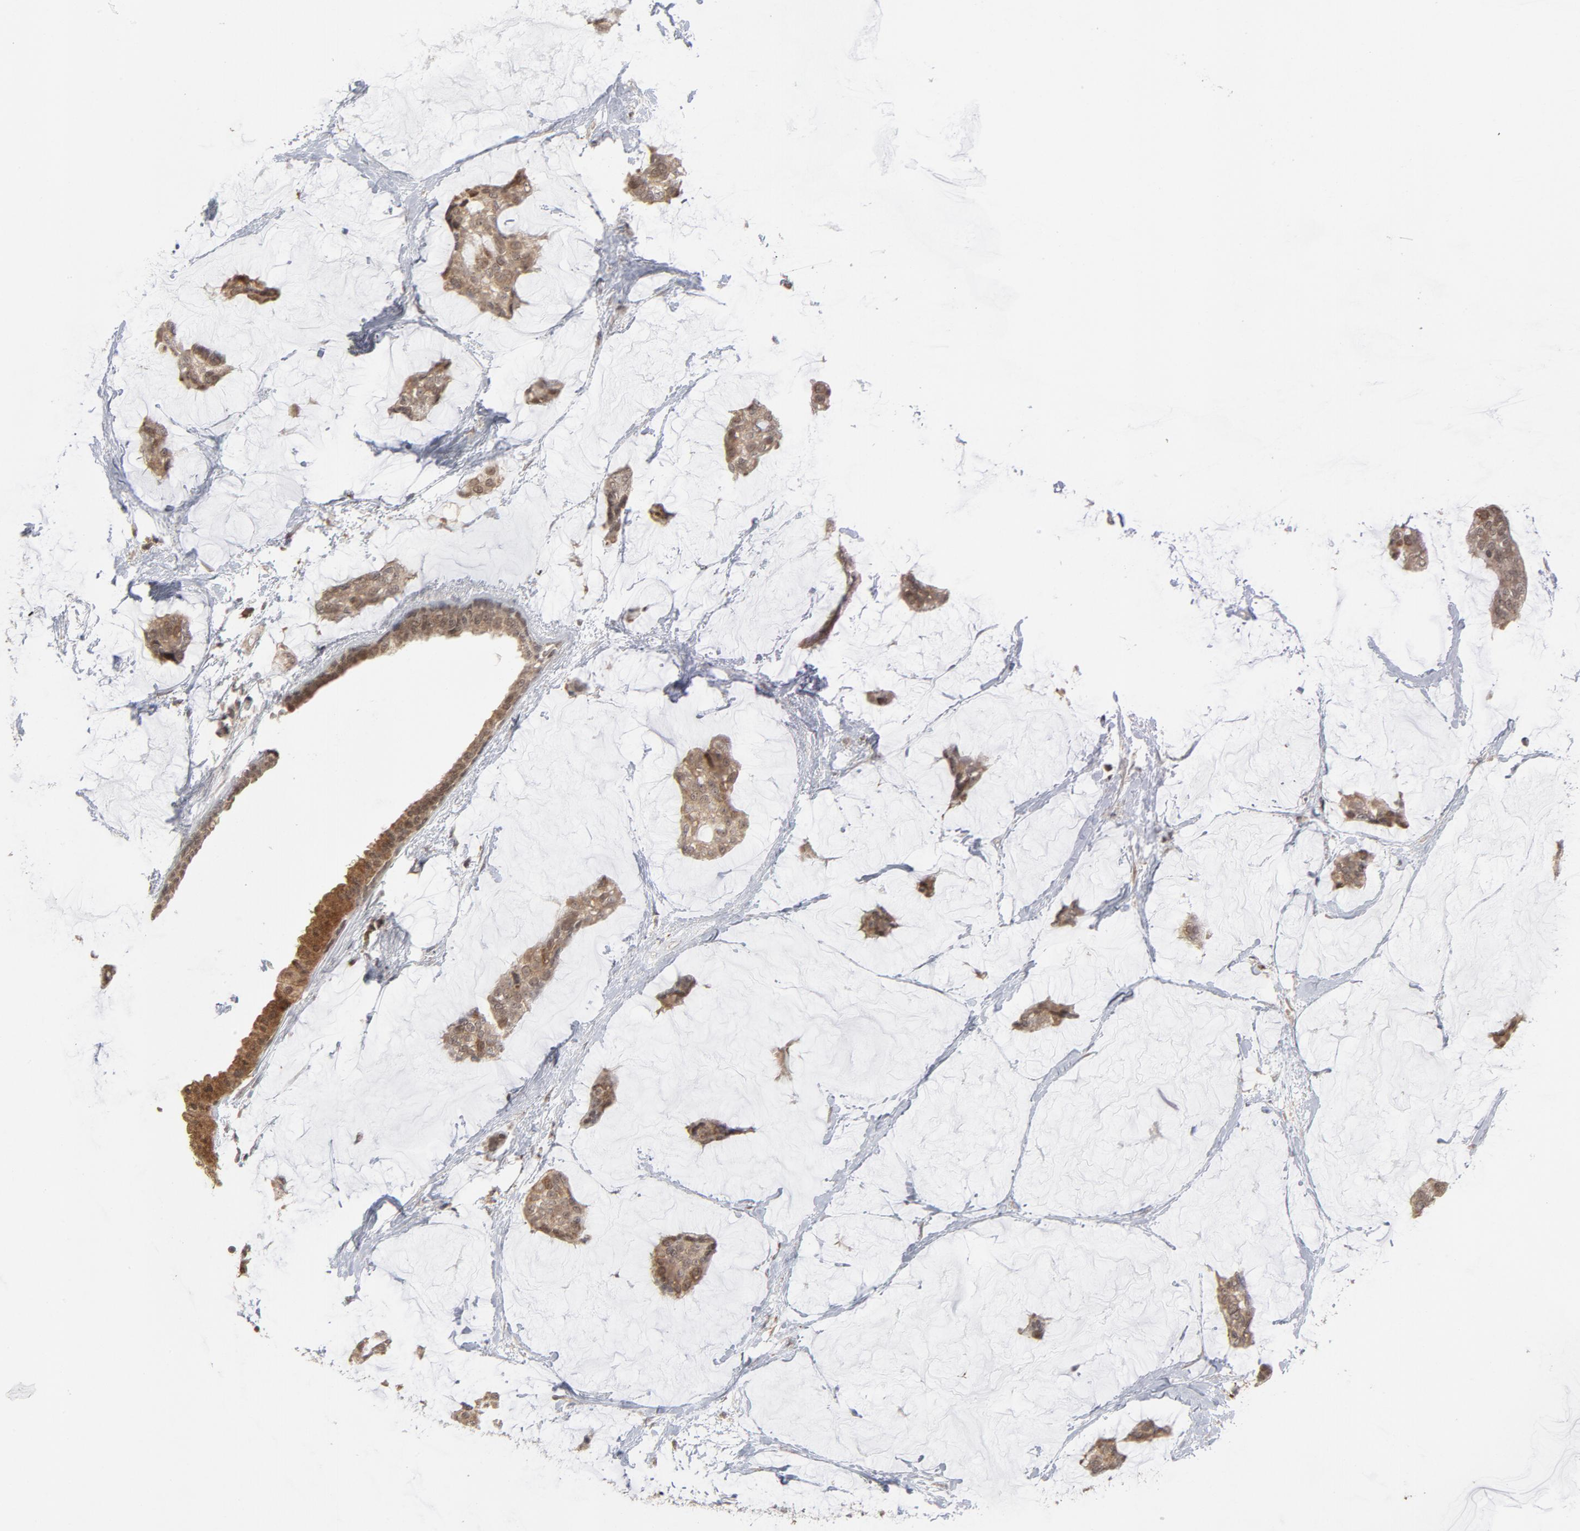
{"staining": {"intensity": "weak", "quantity": ">75%", "location": "cytoplasmic/membranous,nuclear"}, "tissue": "breast cancer", "cell_type": "Tumor cells", "image_type": "cancer", "snomed": [{"axis": "morphology", "description": "Duct carcinoma"}, {"axis": "topography", "description": "Breast"}], "caption": "IHC micrograph of breast cancer (invasive ductal carcinoma) stained for a protein (brown), which exhibits low levels of weak cytoplasmic/membranous and nuclear expression in about >75% of tumor cells.", "gene": "ARIH1", "patient": {"sex": "female", "age": 93}}